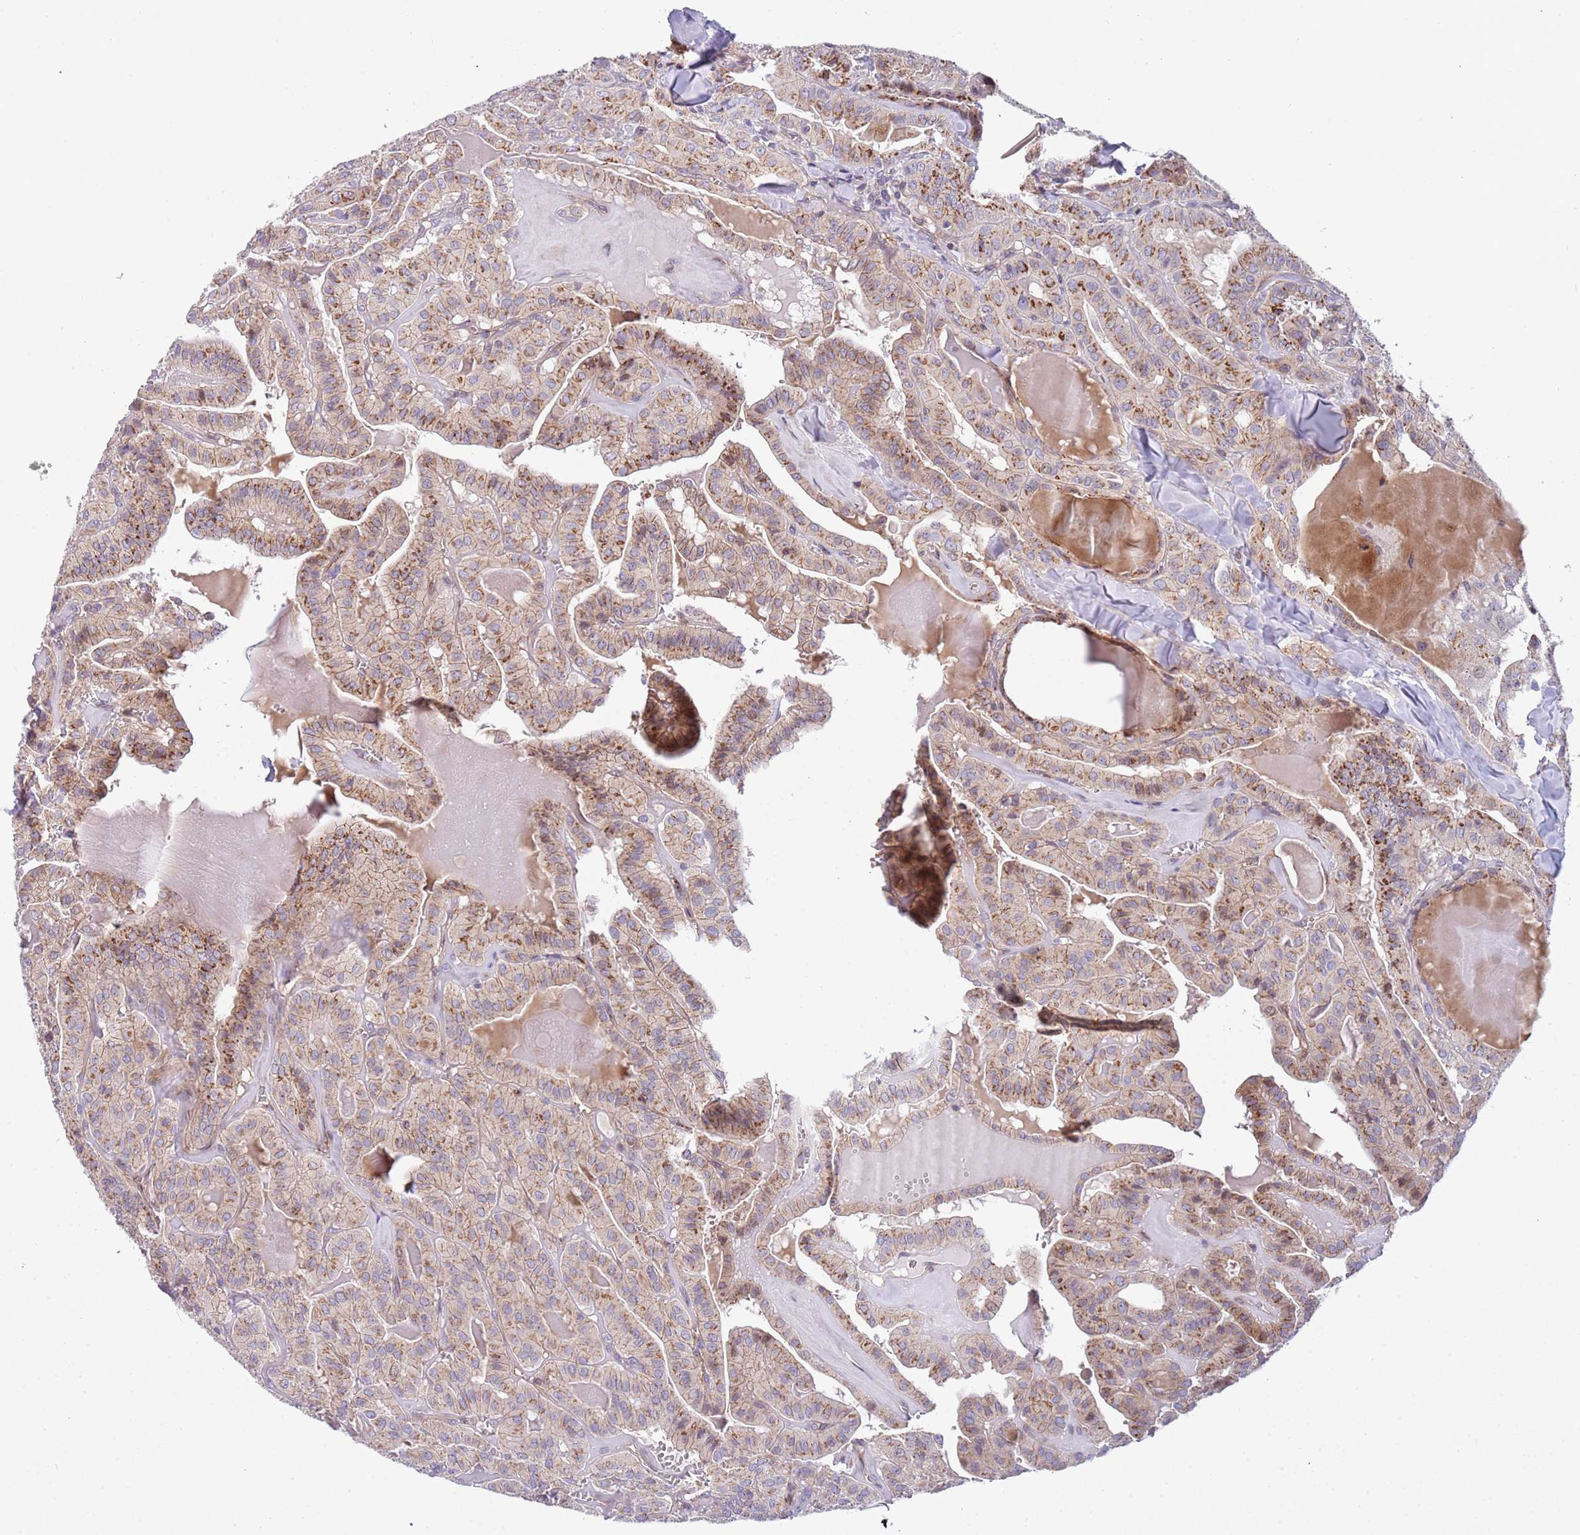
{"staining": {"intensity": "moderate", "quantity": ">75%", "location": "cytoplasmic/membranous"}, "tissue": "thyroid cancer", "cell_type": "Tumor cells", "image_type": "cancer", "snomed": [{"axis": "morphology", "description": "Papillary adenocarcinoma, NOS"}, {"axis": "topography", "description": "Thyroid gland"}], "caption": "A histopathology image of human papillary adenocarcinoma (thyroid) stained for a protein demonstrates moderate cytoplasmic/membranous brown staining in tumor cells. Using DAB (3,3'-diaminobenzidine) (brown) and hematoxylin (blue) stains, captured at high magnification using brightfield microscopy.", "gene": "ITGB6", "patient": {"sex": "male", "age": 52}}